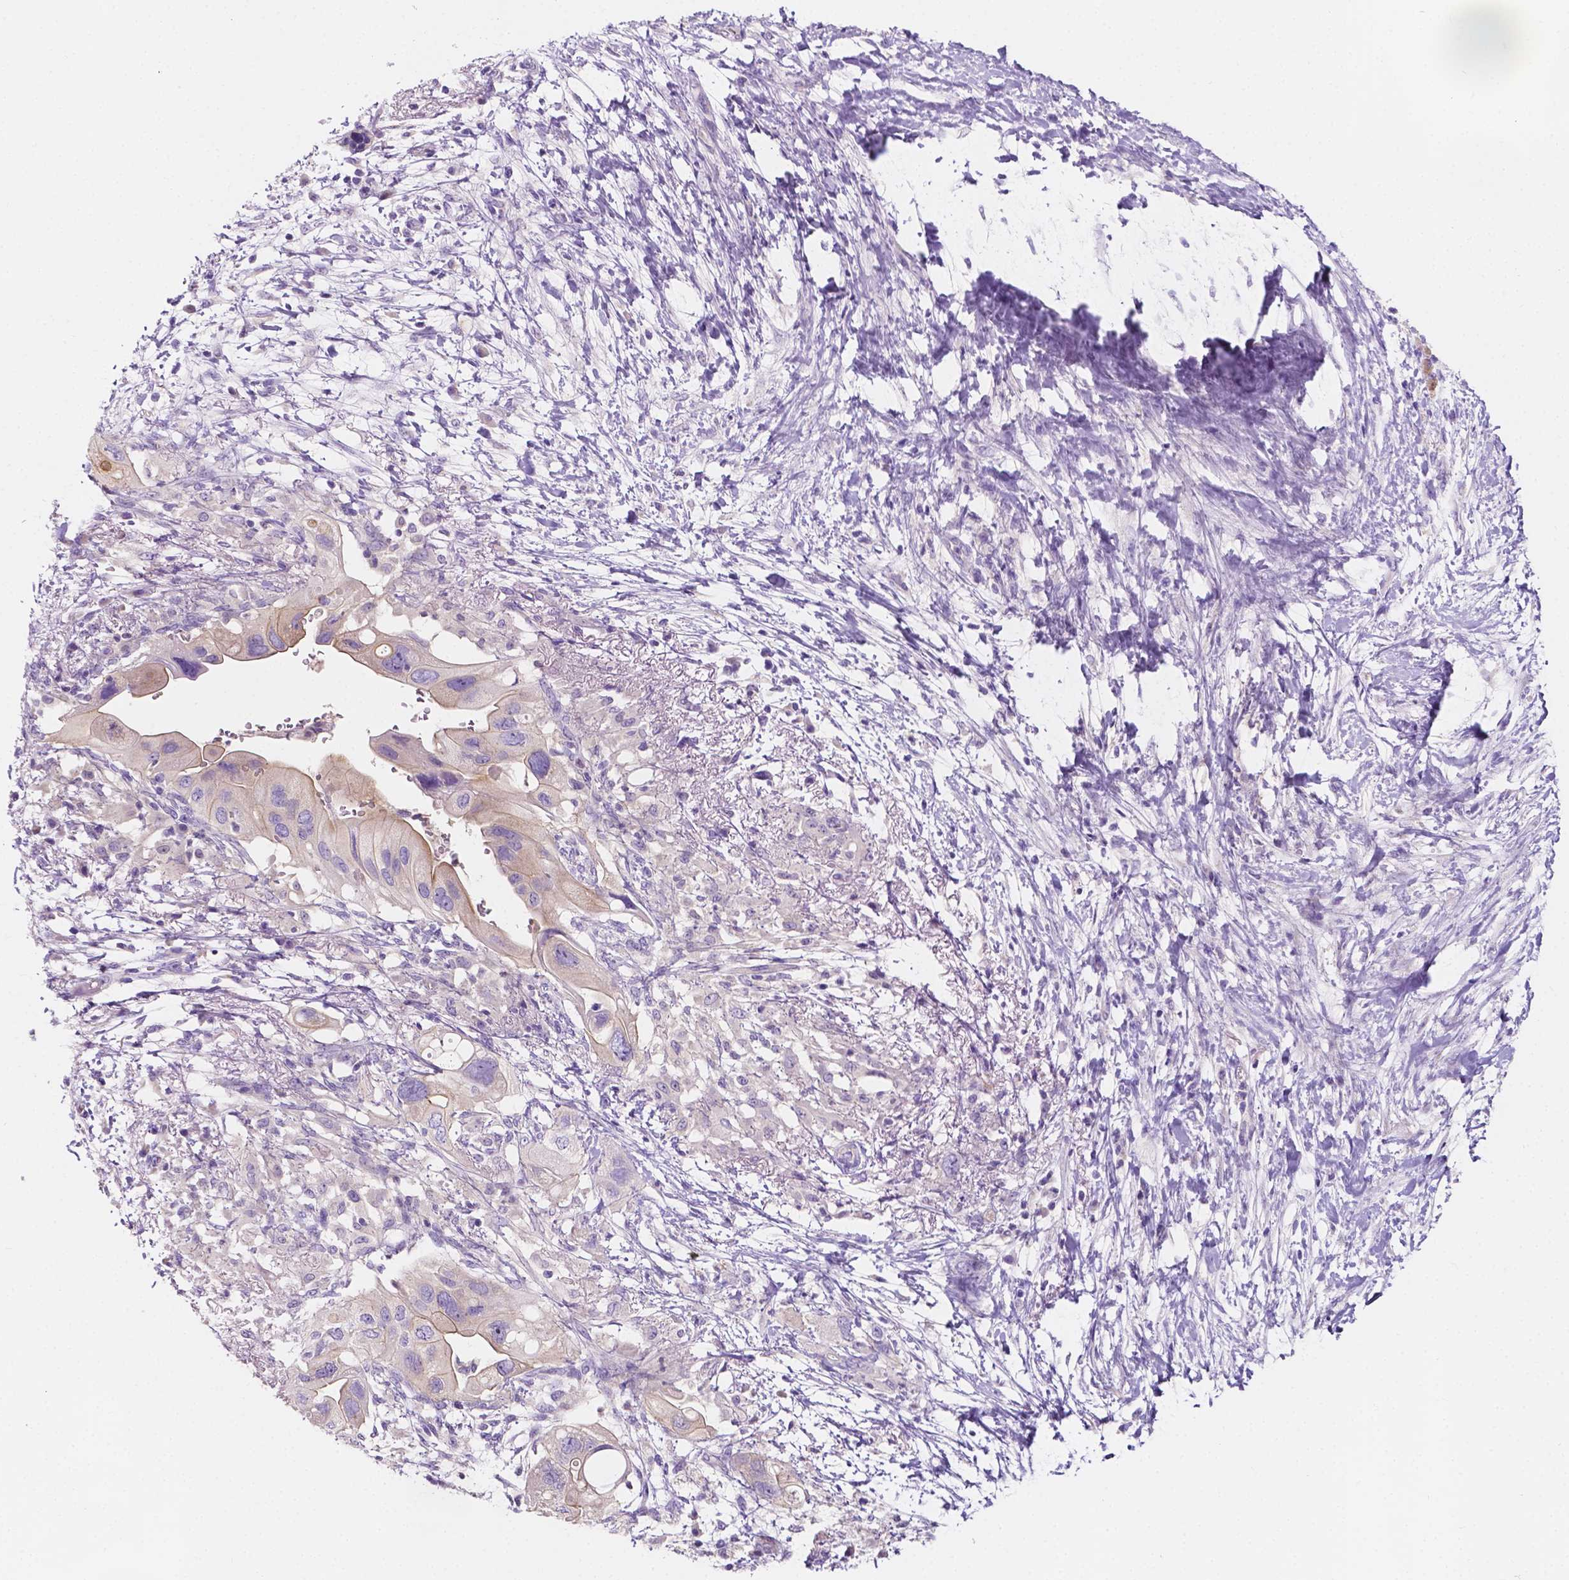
{"staining": {"intensity": "negative", "quantity": "none", "location": "none"}, "tissue": "pancreatic cancer", "cell_type": "Tumor cells", "image_type": "cancer", "snomed": [{"axis": "morphology", "description": "Adenocarcinoma, NOS"}, {"axis": "topography", "description": "Pancreas"}], "caption": "Tumor cells show no significant protein staining in pancreatic cancer.", "gene": "SIRT2", "patient": {"sex": "female", "age": 72}}